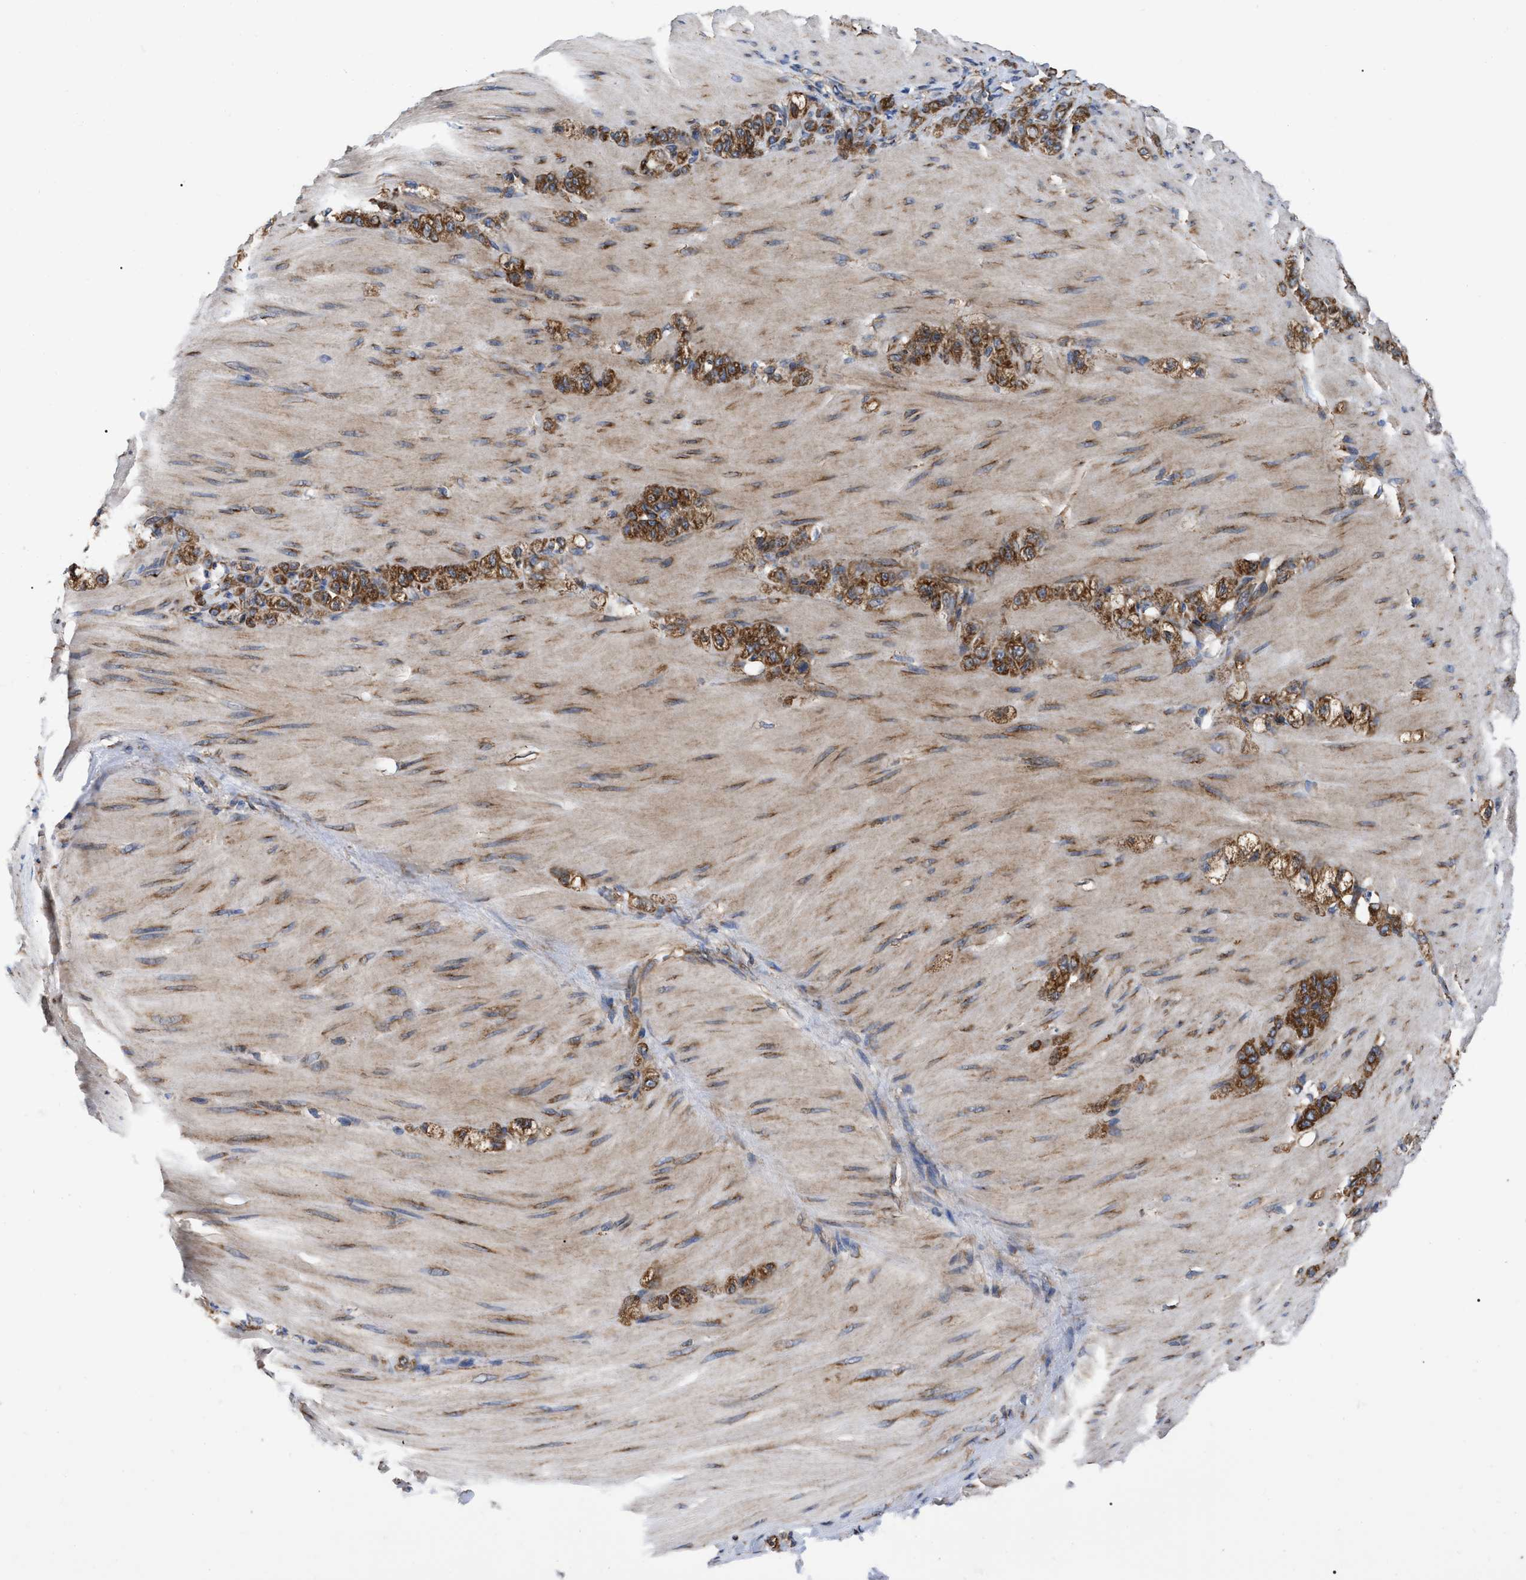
{"staining": {"intensity": "strong", "quantity": ">75%", "location": "cytoplasmic/membranous"}, "tissue": "stomach cancer", "cell_type": "Tumor cells", "image_type": "cancer", "snomed": [{"axis": "morphology", "description": "Normal tissue, NOS"}, {"axis": "morphology", "description": "Adenocarcinoma, NOS"}, {"axis": "topography", "description": "Stomach"}], "caption": "Immunohistochemical staining of human stomach adenocarcinoma displays high levels of strong cytoplasmic/membranous positivity in about >75% of tumor cells.", "gene": "FAM120A", "patient": {"sex": "male", "age": 82}}